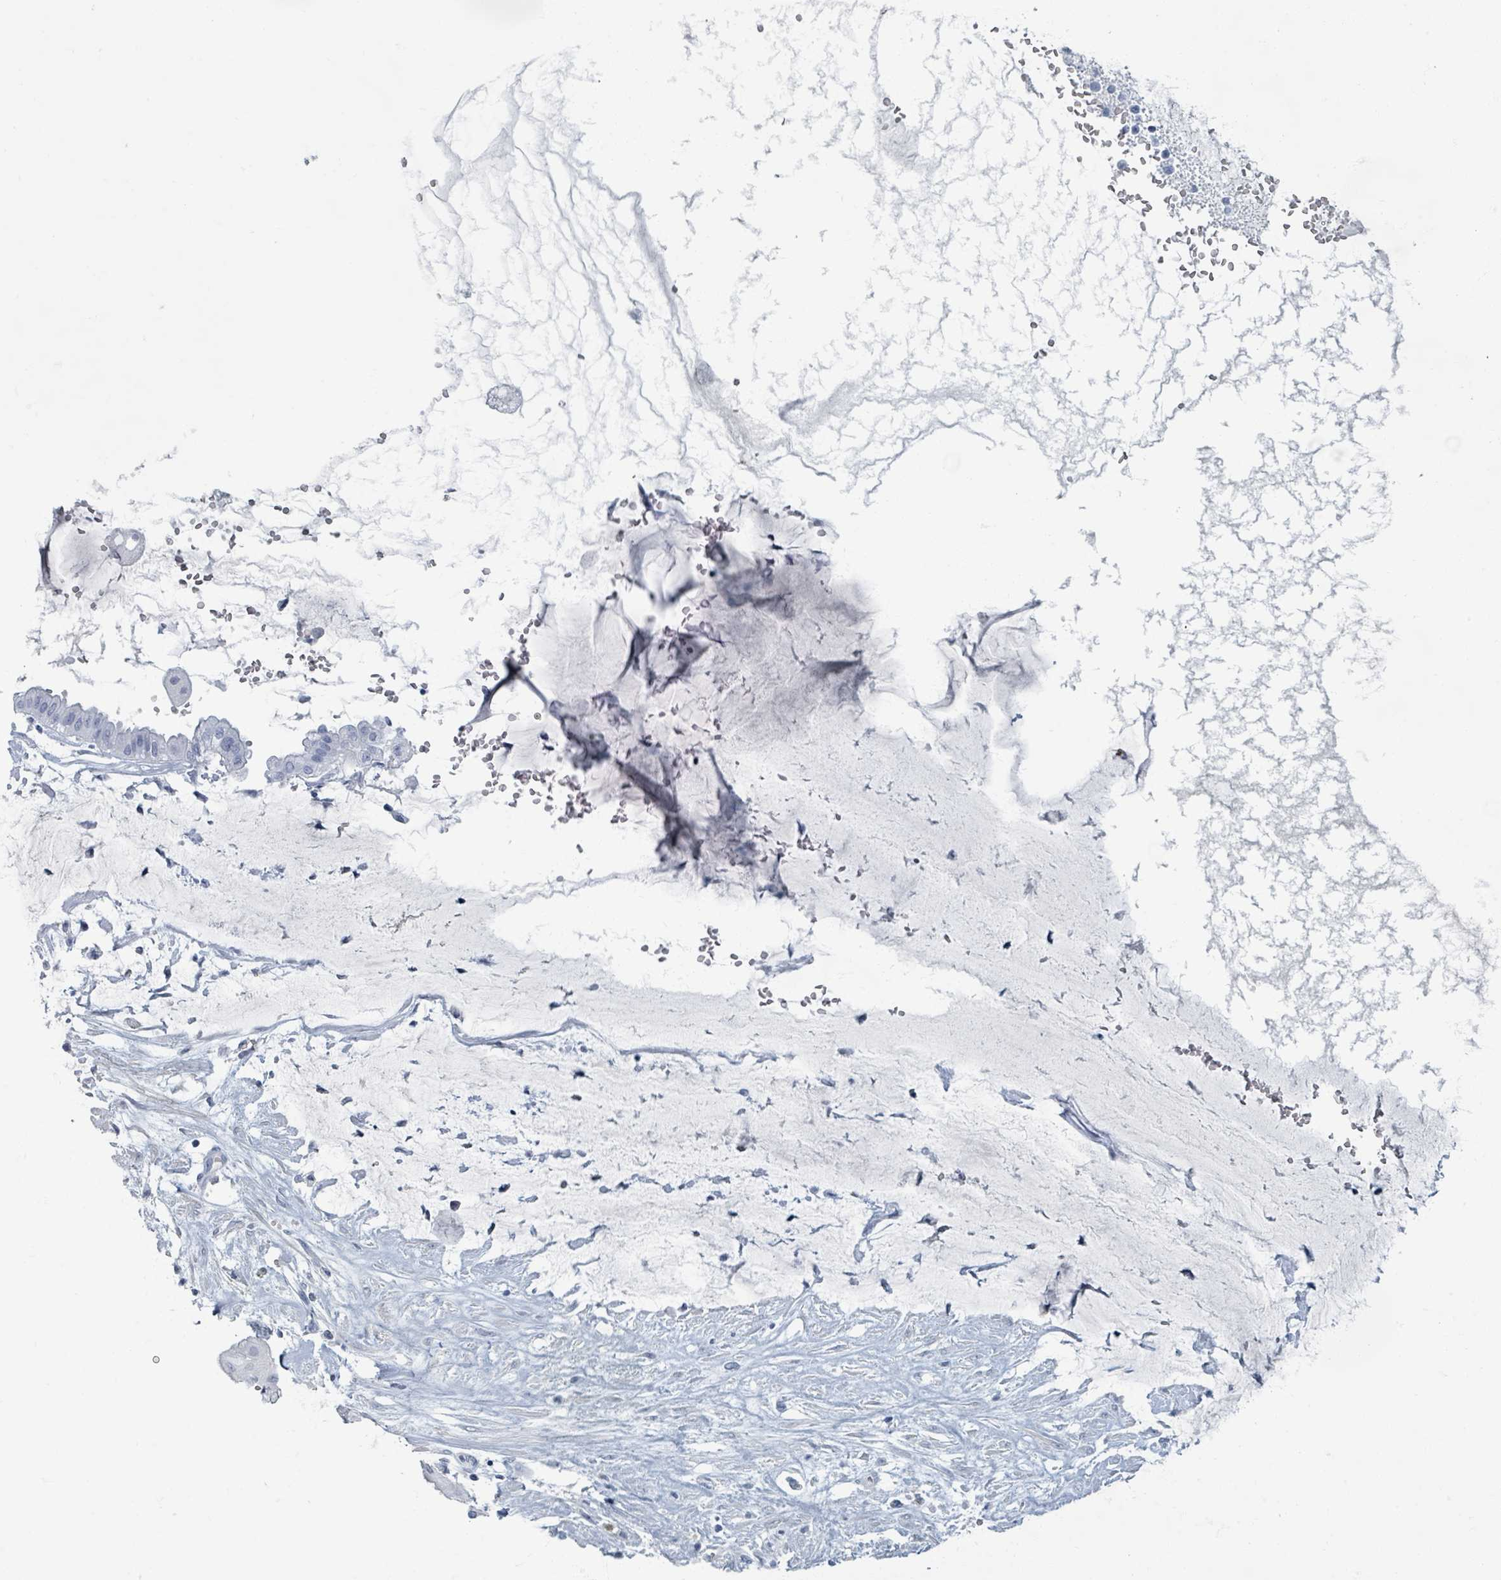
{"staining": {"intensity": "negative", "quantity": "none", "location": "none"}, "tissue": "ovarian cancer", "cell_type": "Tumor cells", "image_type": "cancer", "snomed": [{"axis": "morphology", "description": "Cystadenocarcinoma, mucinous, NOS"}, {"axis": "topography", "description": "Ovary"}], "caption": "Tumor cells show no significant protein positivity in ovarian mucinous cystadenocarcinoma. (IHC, brightfield microscopy, high magnification).", "gene": "TAS2R1", "patient": {"sex": "female", "age": 73}}